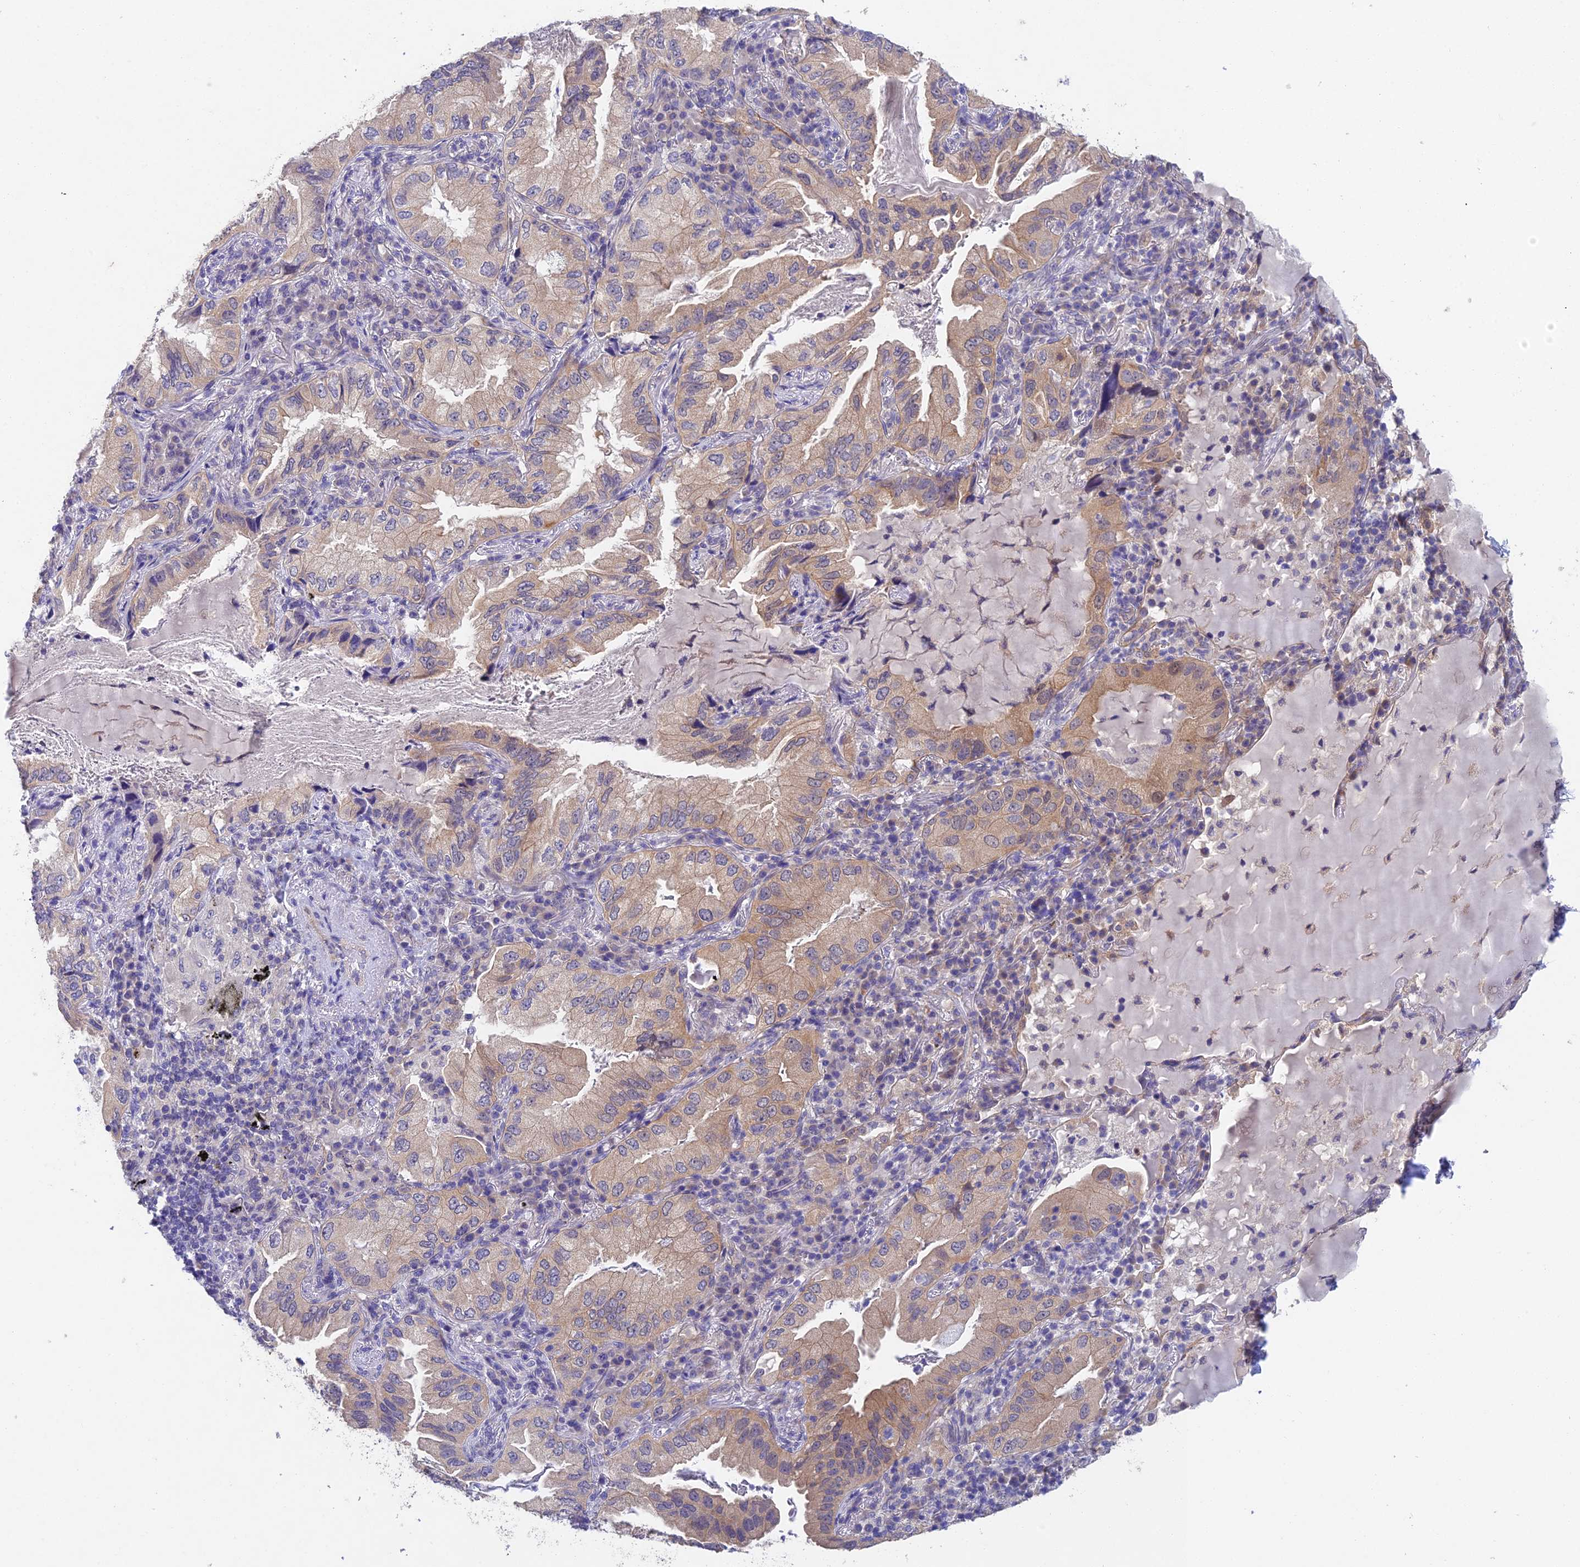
{"staining": {"intensity": "weak", "quantity": "25%-75%", "location": "cytoplasmic/membranous"}, "tissue": "lung cancer", "cell_type": "Tumor cells", "image_type": "cancer", "snomed": [{"axis": "morphology", "description": "Adenocarcinoma, NOS"}, {"axis": "topography", "description": "Lung"}], "caption": "An image showing weak cytoplasmic/membranous staining in approximately 25%-75% of tumor cells in lung cancer (adenocarcinoma), as visualized by brown immunohistochemical staining.", "gene": "NSMCE1", "patient": {"sex": "female", "age": 69}}